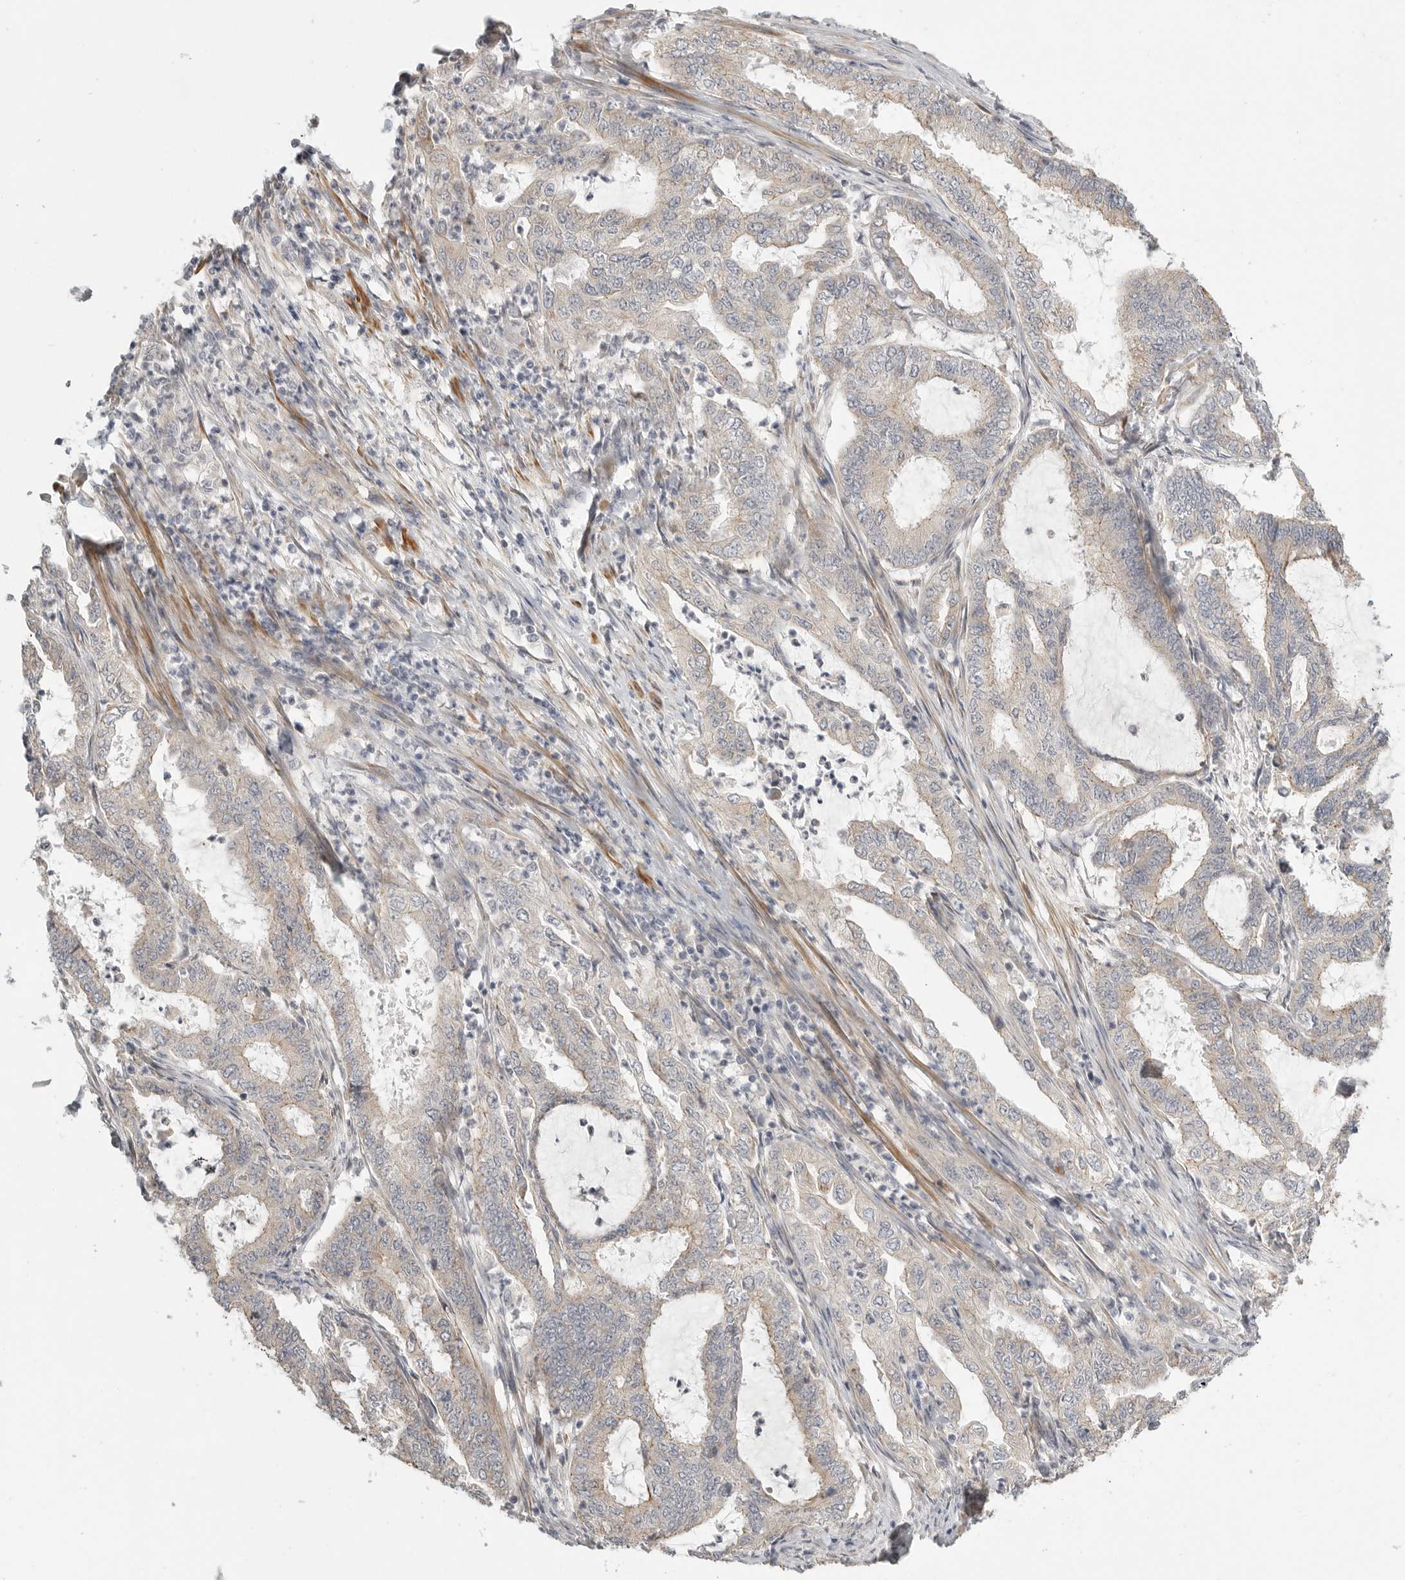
{"staining": {"intensity": "weak", "quantity": "<25%", "location": "cytoplasmic/membranous"}, "tissue": "endometrial cancer", "cell_type": "Tumor cells", "image_type": "cancer", "snomed": [{"axis": "morphology", "description": "Adenocarcinoma, NOS"}, {"axis": "topography", "description": "Endometrium"}], "caption": "Endometrial adenocarcinoma was stained to show a protein in brown. There is no significant positivity in tumor cells.", "gene": "STAB2", "patient": {"sex": "female", "age": 51}}